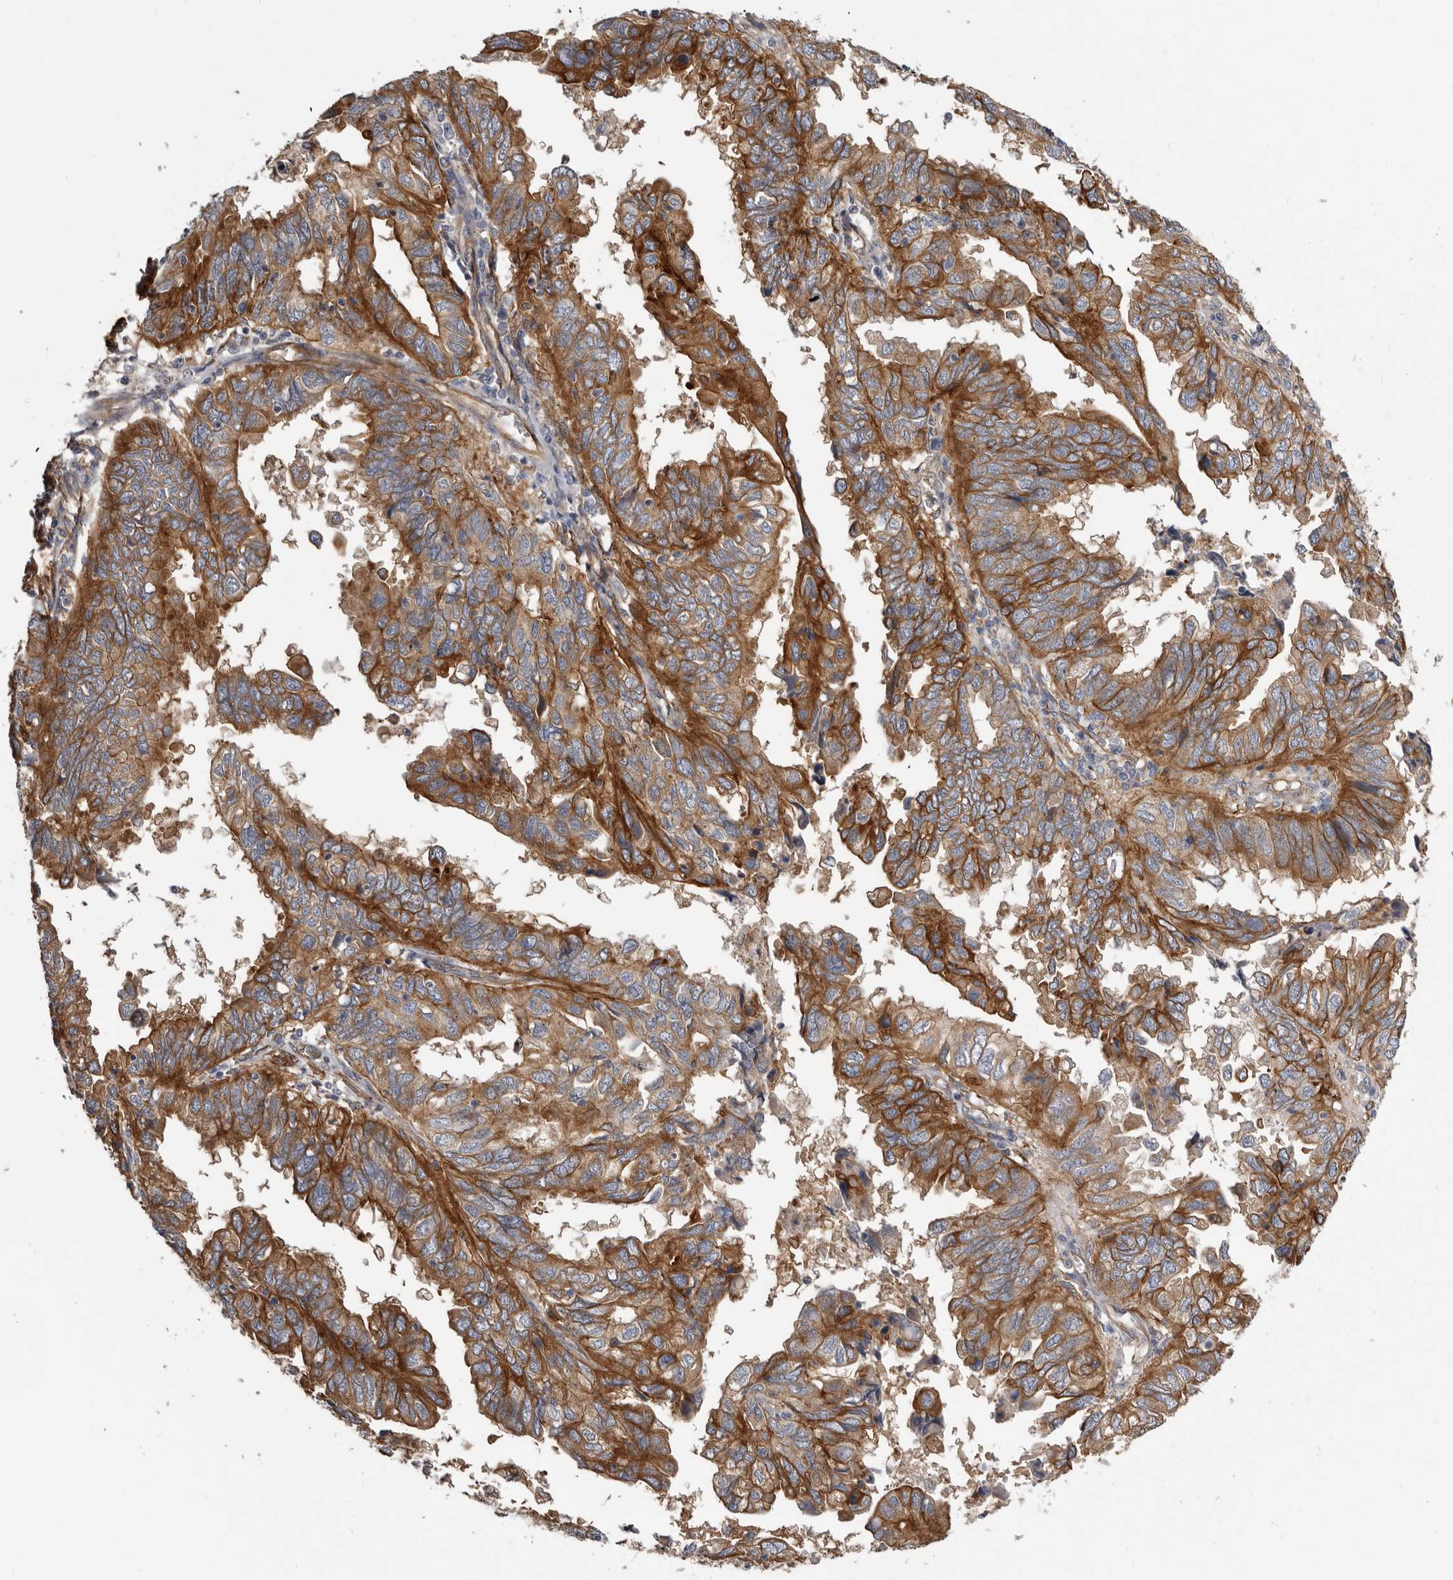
{"staining": {"intensity": "strong", "quantity": ">75%", "location": "cytoplasmic/membranous"}, "tissue": "endometrial cancer", "cell_type": "Tumor cells", "image_type": "cancer", "snomed": [{"axis": "morphology", "description": "Adenocarcinoma, NOS"}, {"axis": "topography", "description": "Uterus"}], "caption": "Immunohistochemical staining of endometrial cancer demonstrates high levels of strong cytoplasmic/membranous protein staining in about >75% of tumor cells. (DAB IHC, brown staining for protein, blue staining for nuclei).", "gene": "ENAH", "patient": {"sex": "female", "age": 77}}